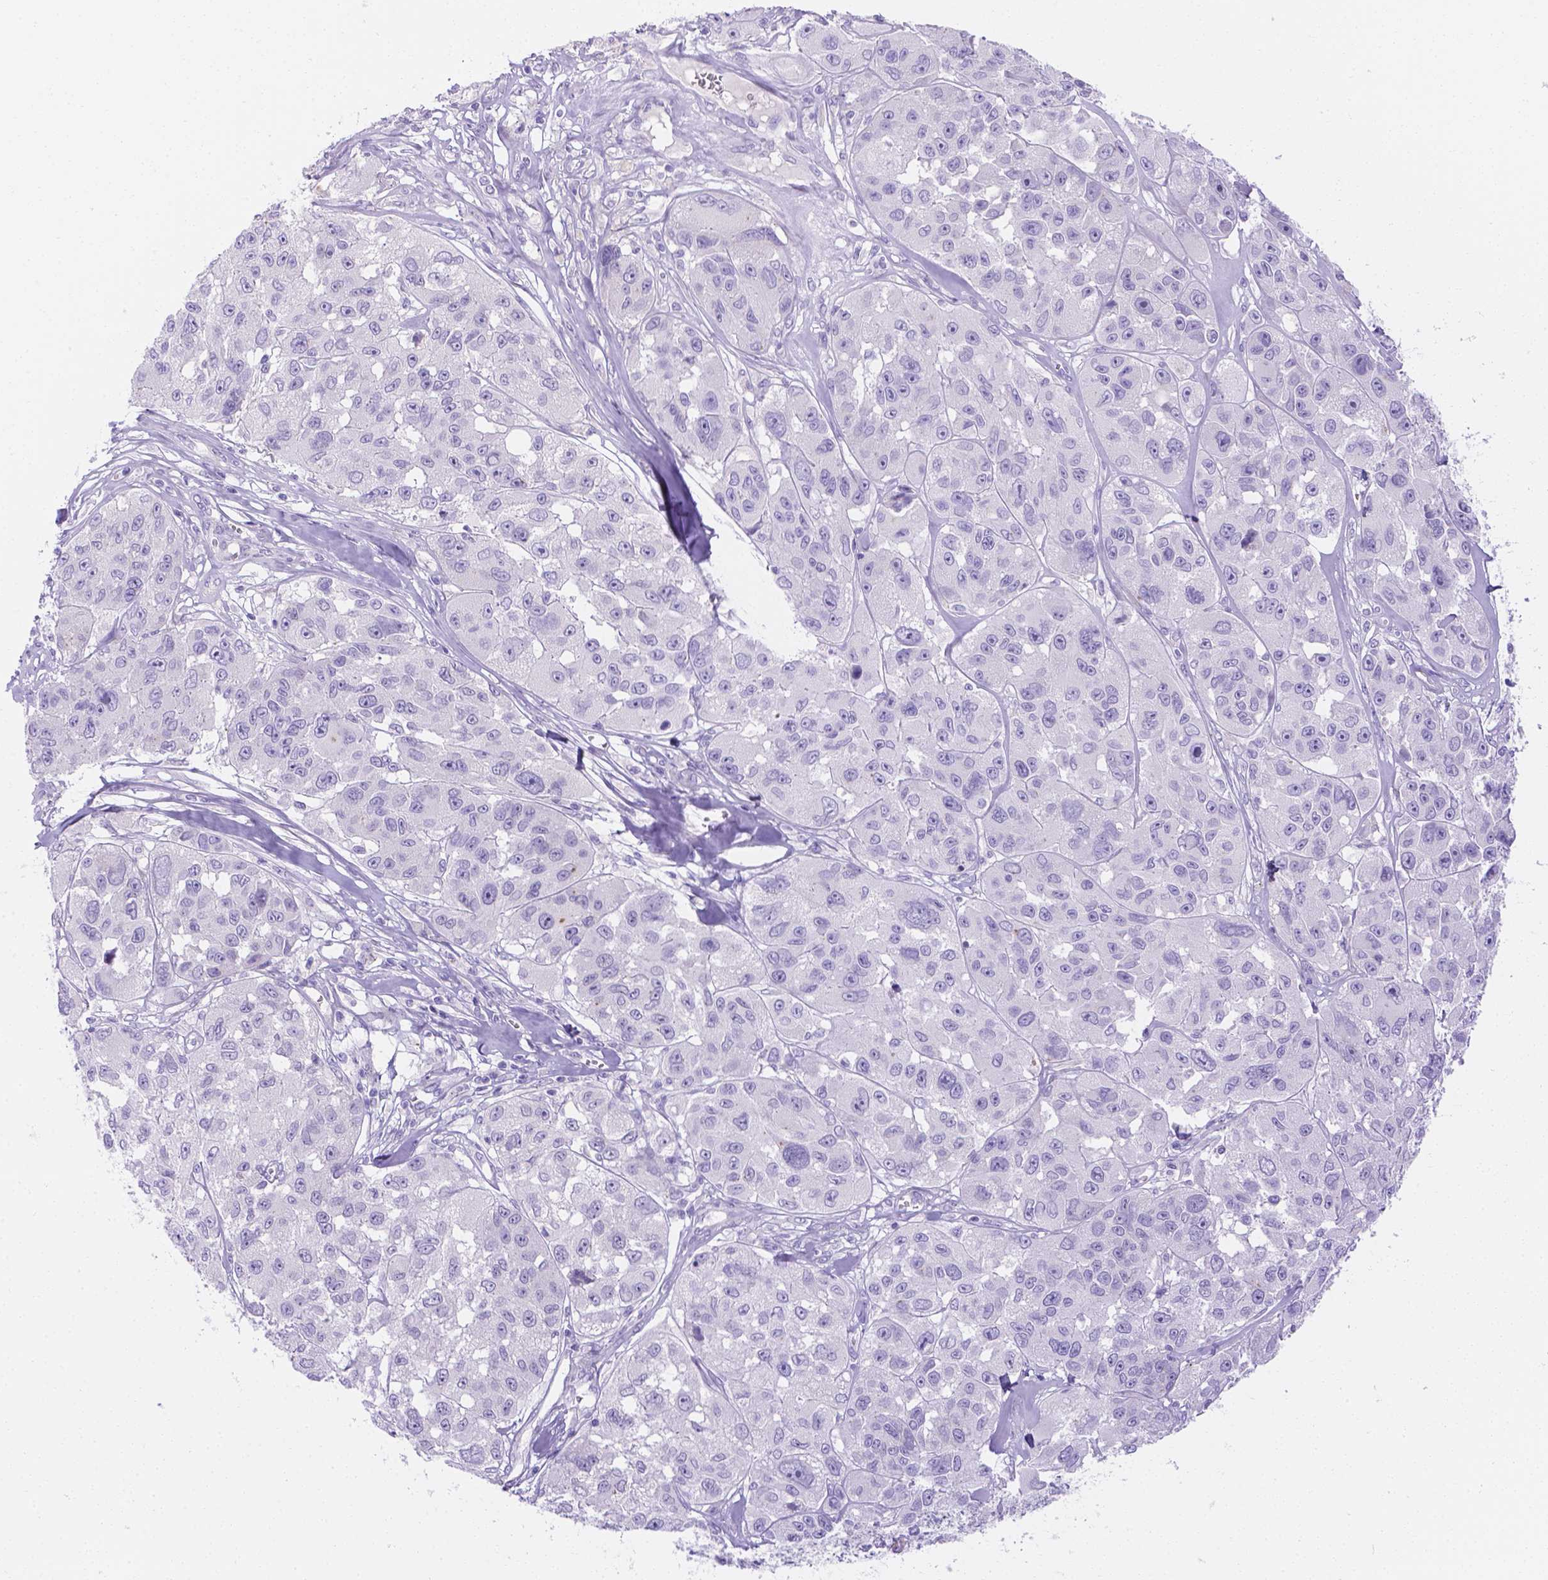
{"staining": {"intensity": "negative", "quantity": "none", "location": "none"}, "tissue": "melanoma", "cell_type": "Tumor cells", "image_type": "cancer", "snomed": [{"axis": "morphology", "description": "Malignant melanoma, NOS"}, {"axis": "topography", "description": "Skin"}], "caption": "IHC histopathology image of neoplastic tissue: melanoma stained with DAB displays no significant protein staining in tumor cells.", "gene": "MLN", "patient": {"sex": "female", "age": 66}}